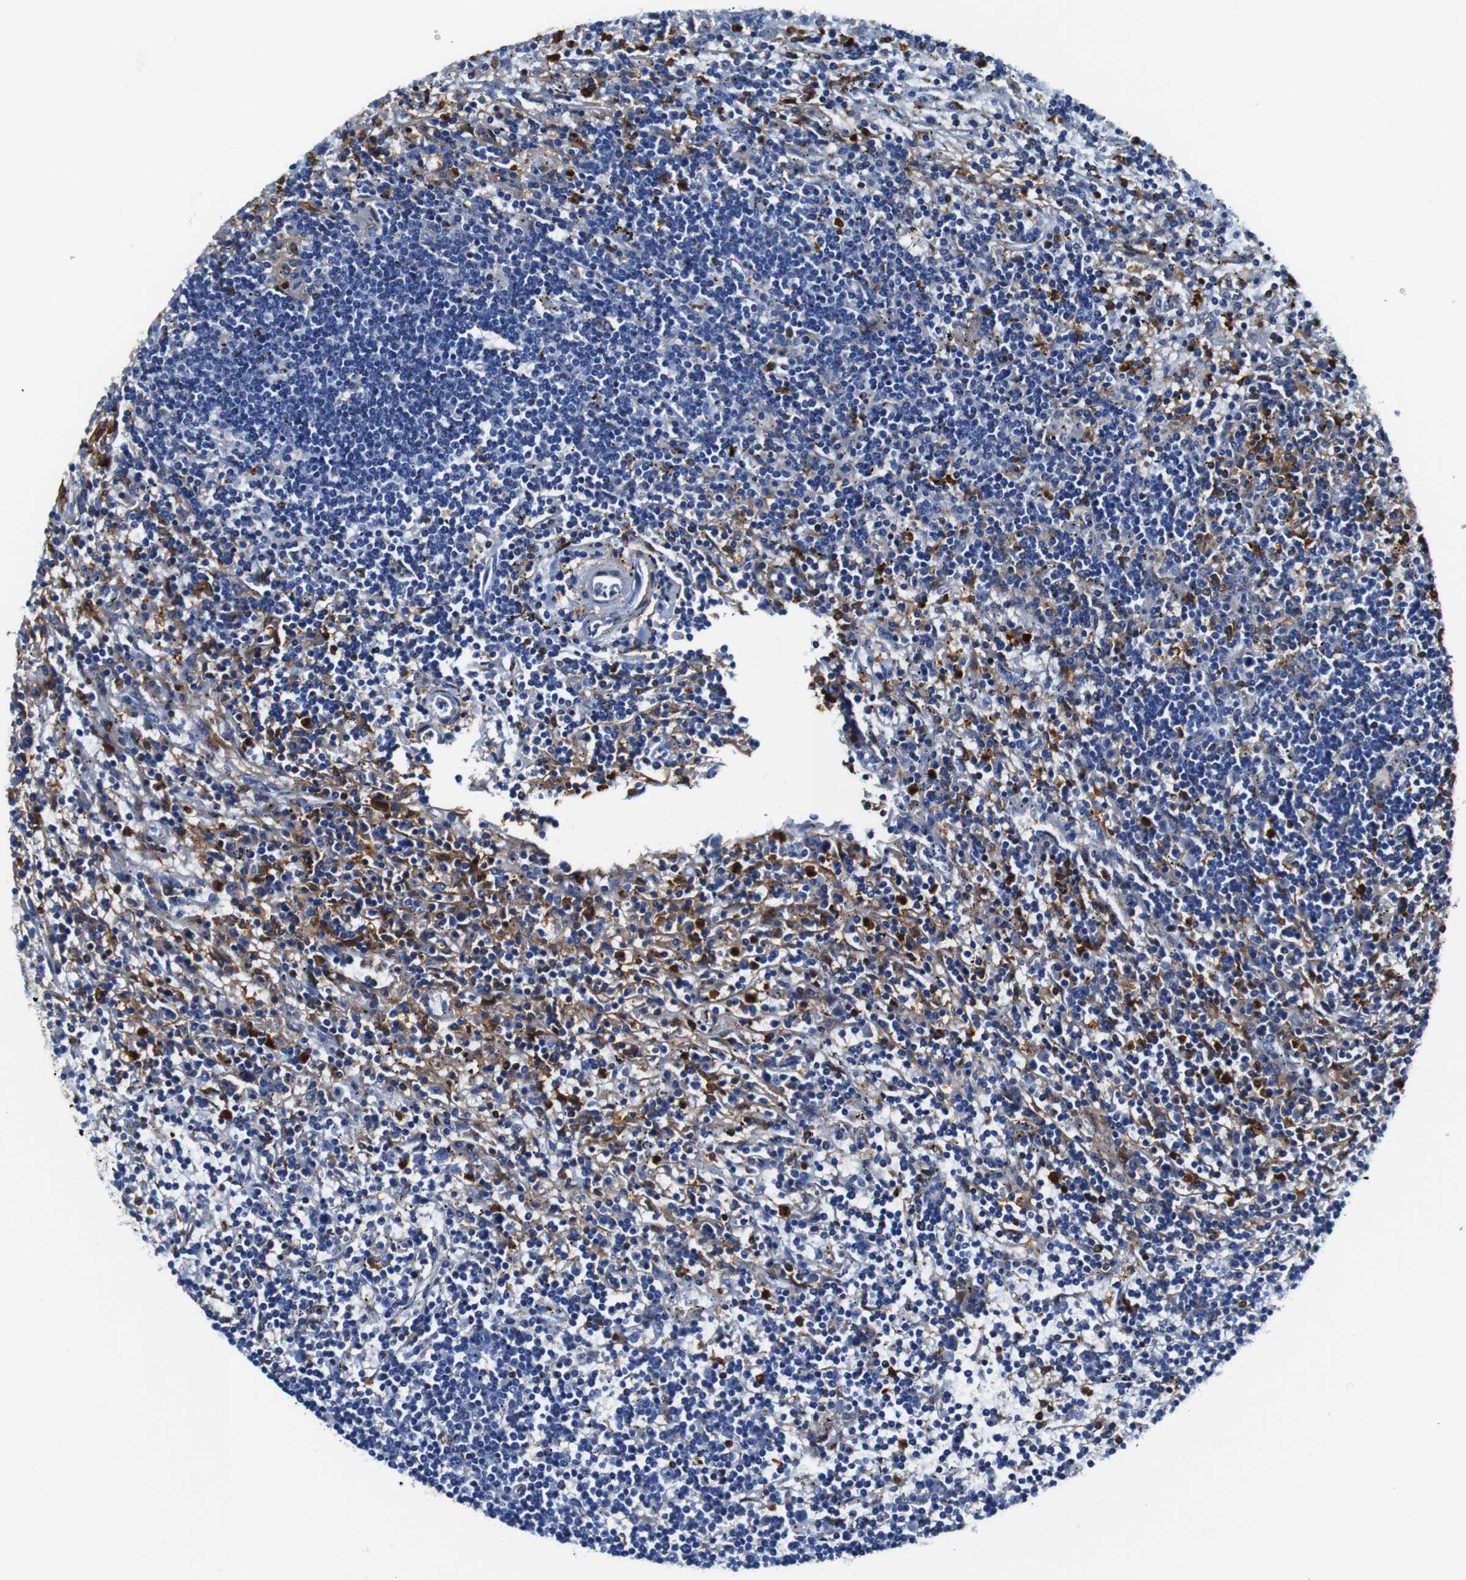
{"staining": {"intensity": "negative", "quantity": "none", "location": "none"}, "tissue": "lymphoma", "cell_type": "Tumor cells", "image_type": "cancer", "snomed": [{"axis": "morphology", "description": "Malignant lymphoma, non-Hodgkin's type, Low grade"}, {"axis": "topography", "description": "Spleen"}], "caption": "Immunohistochemical staining of lymphoma shows no significant expression in tumor cells. (Brightfield microscopy of DAB (3,3'-diaminobenzidine) immunohistochemistry (IHC) at high magnification).", "gene": "ANXA1", "patient": {"sex": "male", "age": 76}}